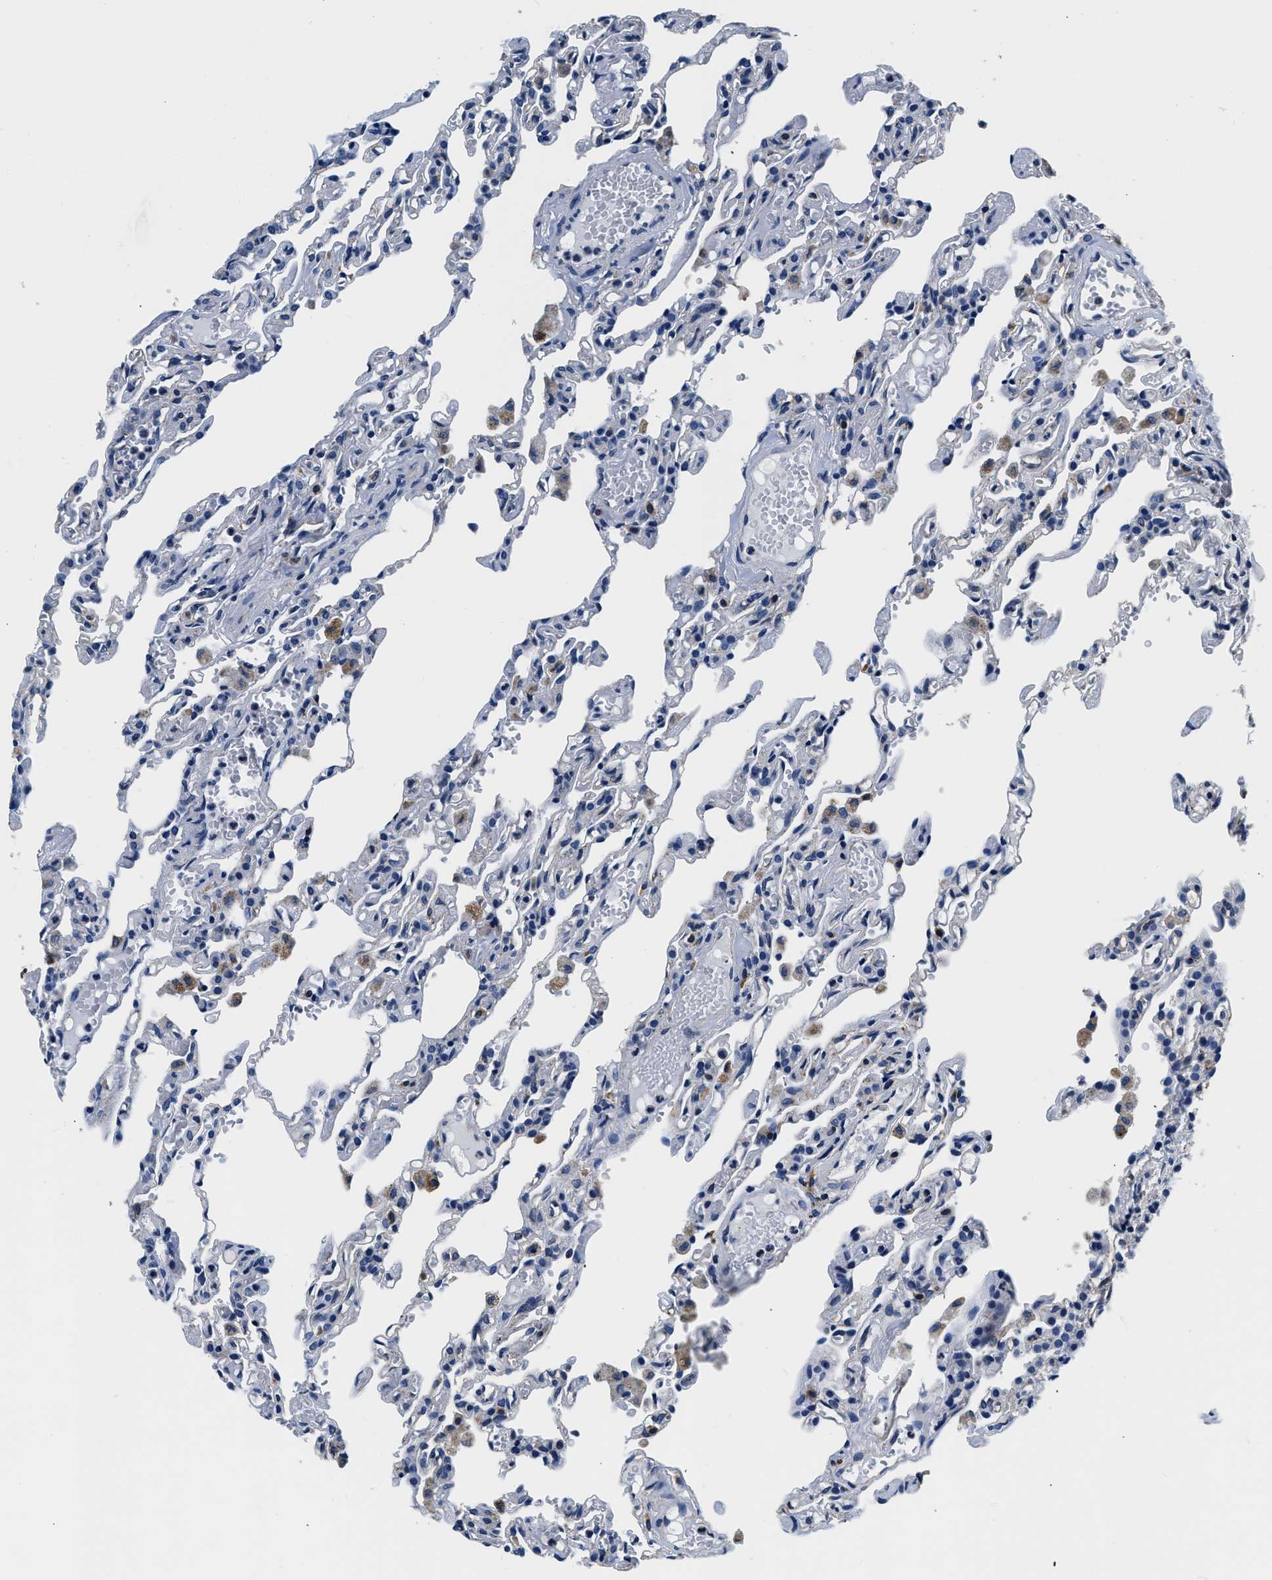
{"staining": {"intensity": "negative", "quantity": "none", "location": "none"}, "tissue": "lung", "cell_type": "Alveolar cells", "image_type": "normal", "snomed": [{"axis": "morphology", "description": "Normal tissue, NOS"}, {"axis": "topography", "description": "Lung"}], "caption": "Immunohistochemistry (IHC) photomicrograph of normal human lung stained for a protein (brown), which demonstrates no staining in alveolar cells. The staining is performed using DAB (3,3'-diaminobenzidine) brown chromogen with nuclei counter-stained in using hematoxylin.", "gene": "GRN", "patient": {"sex": "male", "age": 21}}